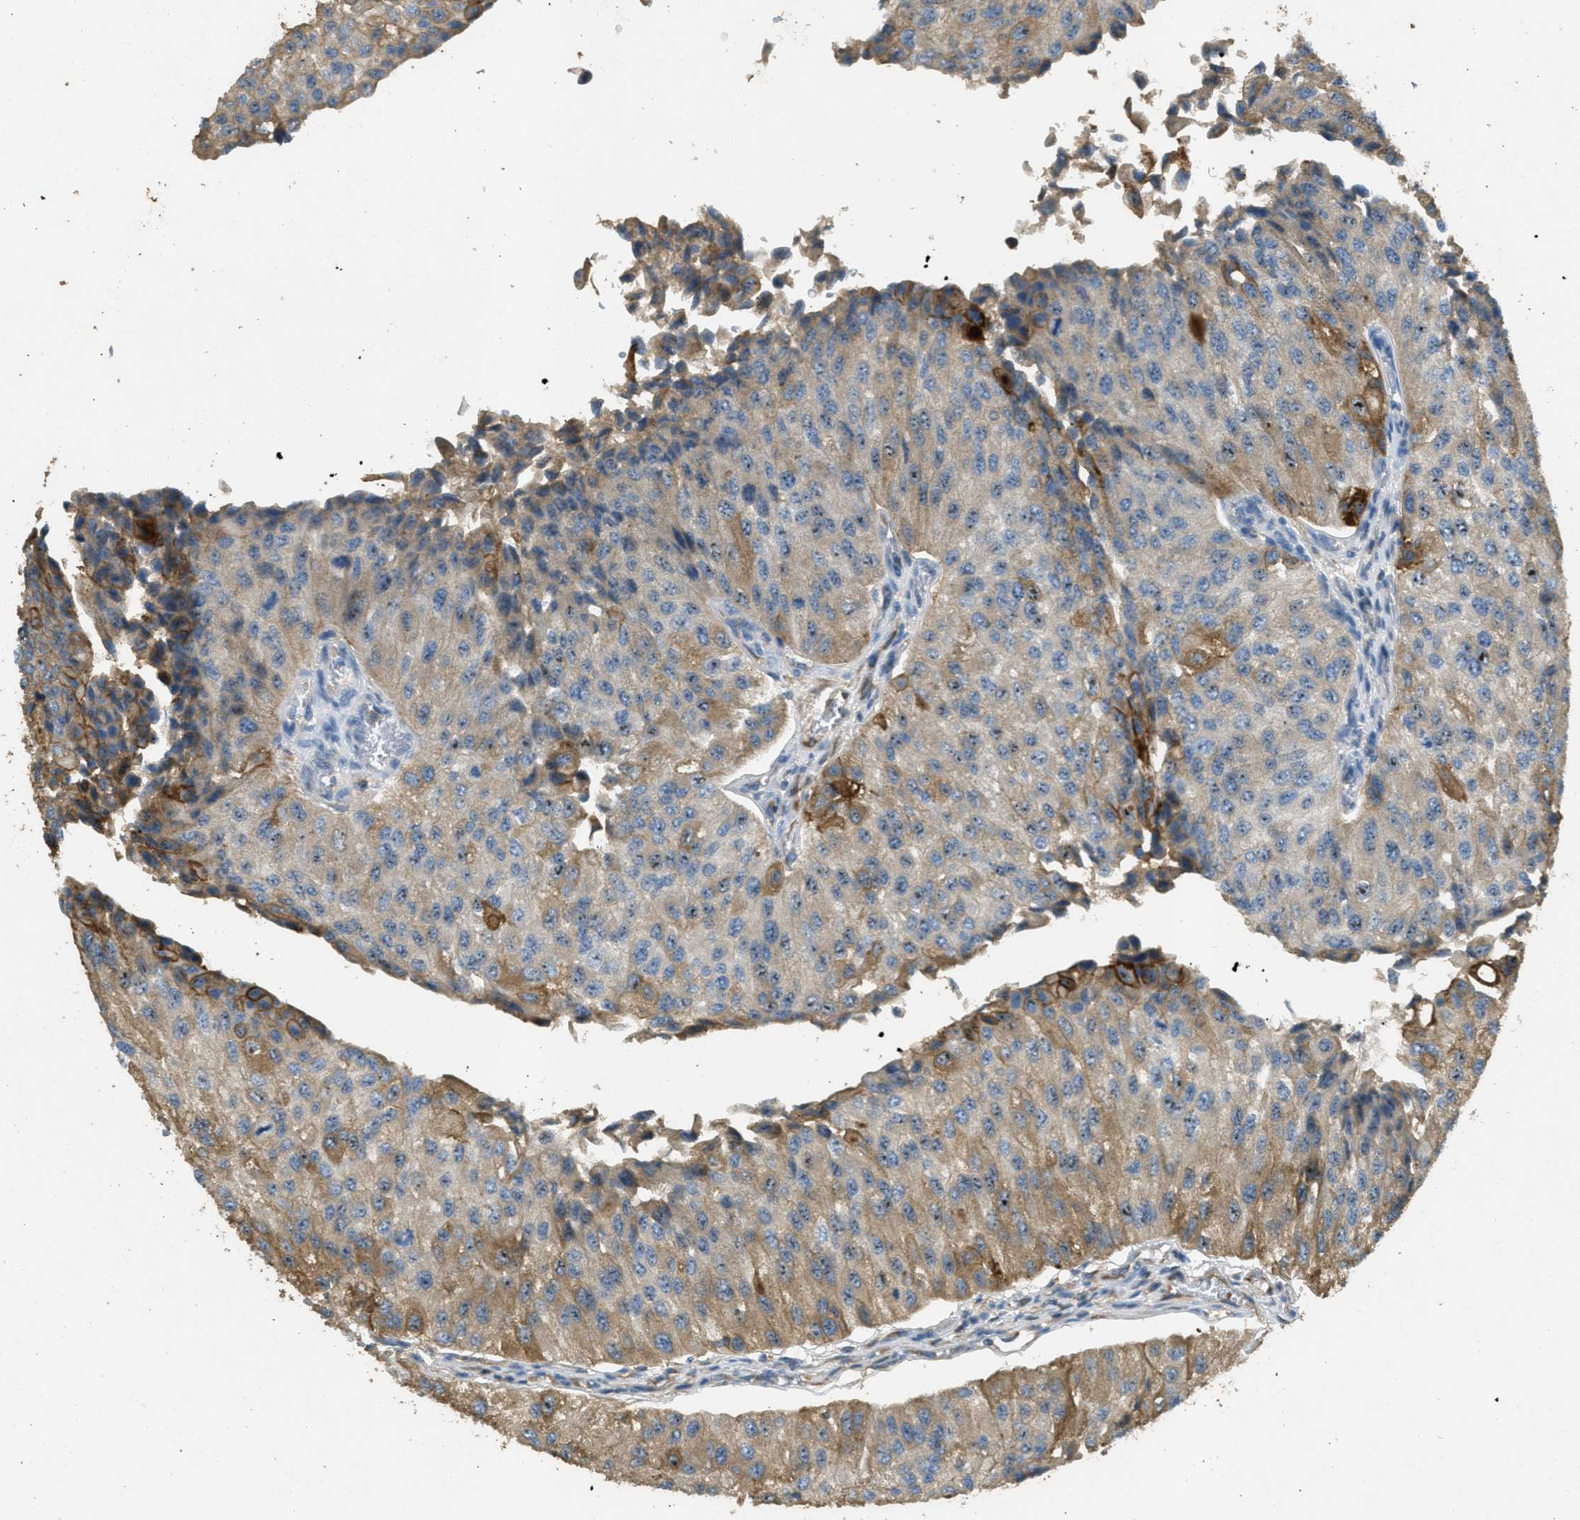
{"staining": {"intensity": "weak", "quantity": ">75%", "location": "cytoplasmic/membranous,nuclear"}, "tissue": "urothelial cancer", "cell_type": "Tumor cells", "image_type": "cancer", "snomed": [{"axis": "morphology", "description": "Urothelial carcinoma, High grade"}, {"axis": "topography", "description": "Kidney"}, {"axis": "topography", "description": "Urinary bladder"}], "caption": "IHC photomicrograph of human urothelial cancer stained for a protein (brown), which reveals low levels of weak cytoplasmic/membranous and nuclear positivity in about >75% of tumor cells.", "gene": "OSMR", "patient": {"sex": "male", "age": 77}}